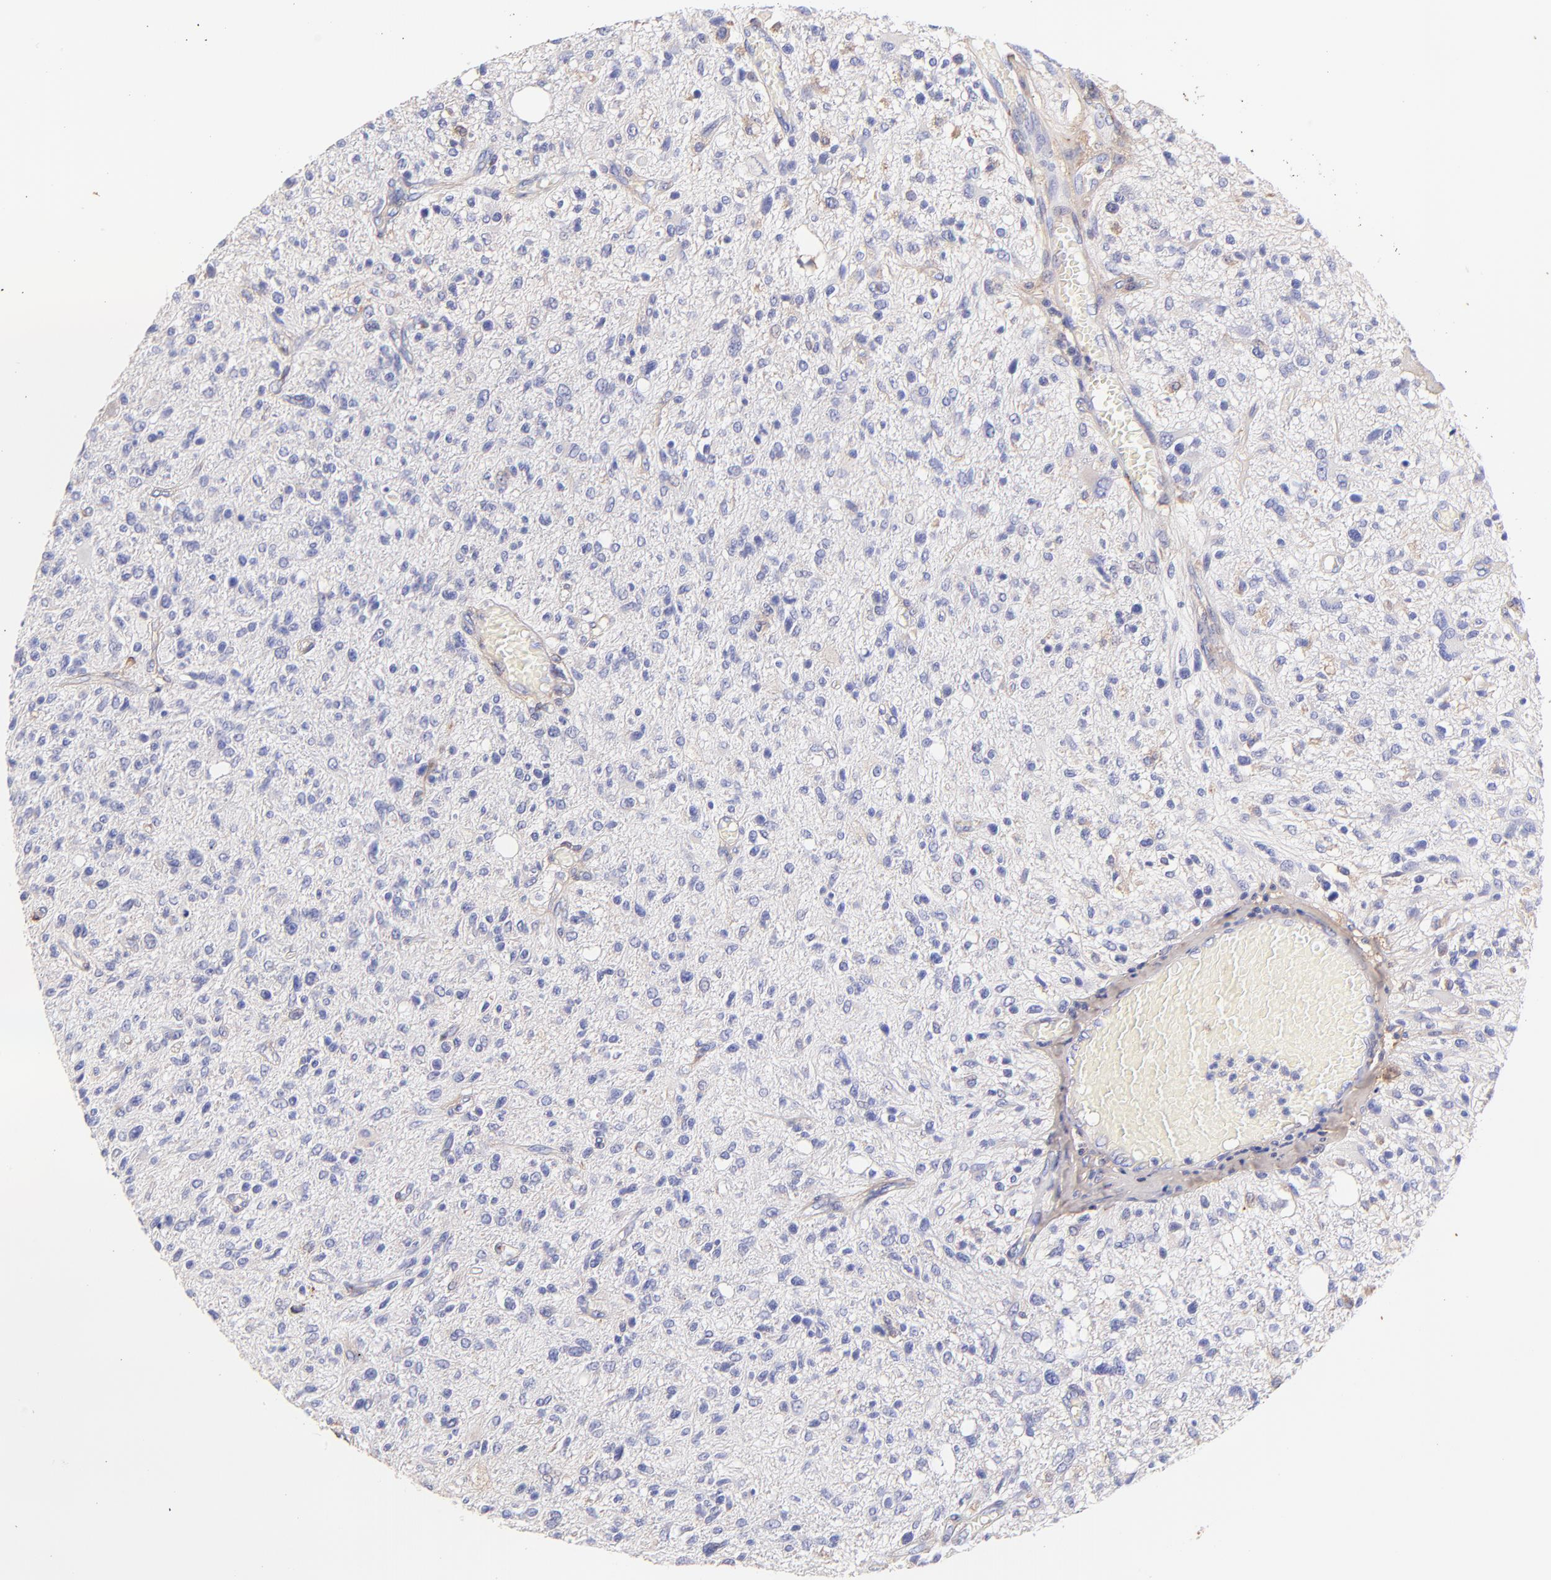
{"staining": {"intensity": "negative", "quantity": "none", "location": "none"}, "tissue": "glioma", "cell_type": "Tumor cells", "image_type": "cancer", "snomed": [{"axis": "morphology", "description": "Glioma, malignant, High grade"}, {"axis": "topography", "description": "Cerebral cortex"}], "caption": "The image exhibits no significant expression in tumor cells of malignant glioma (high-grade).", "gene": "BGN", "patient": {"sex": "male", "age": 76}}